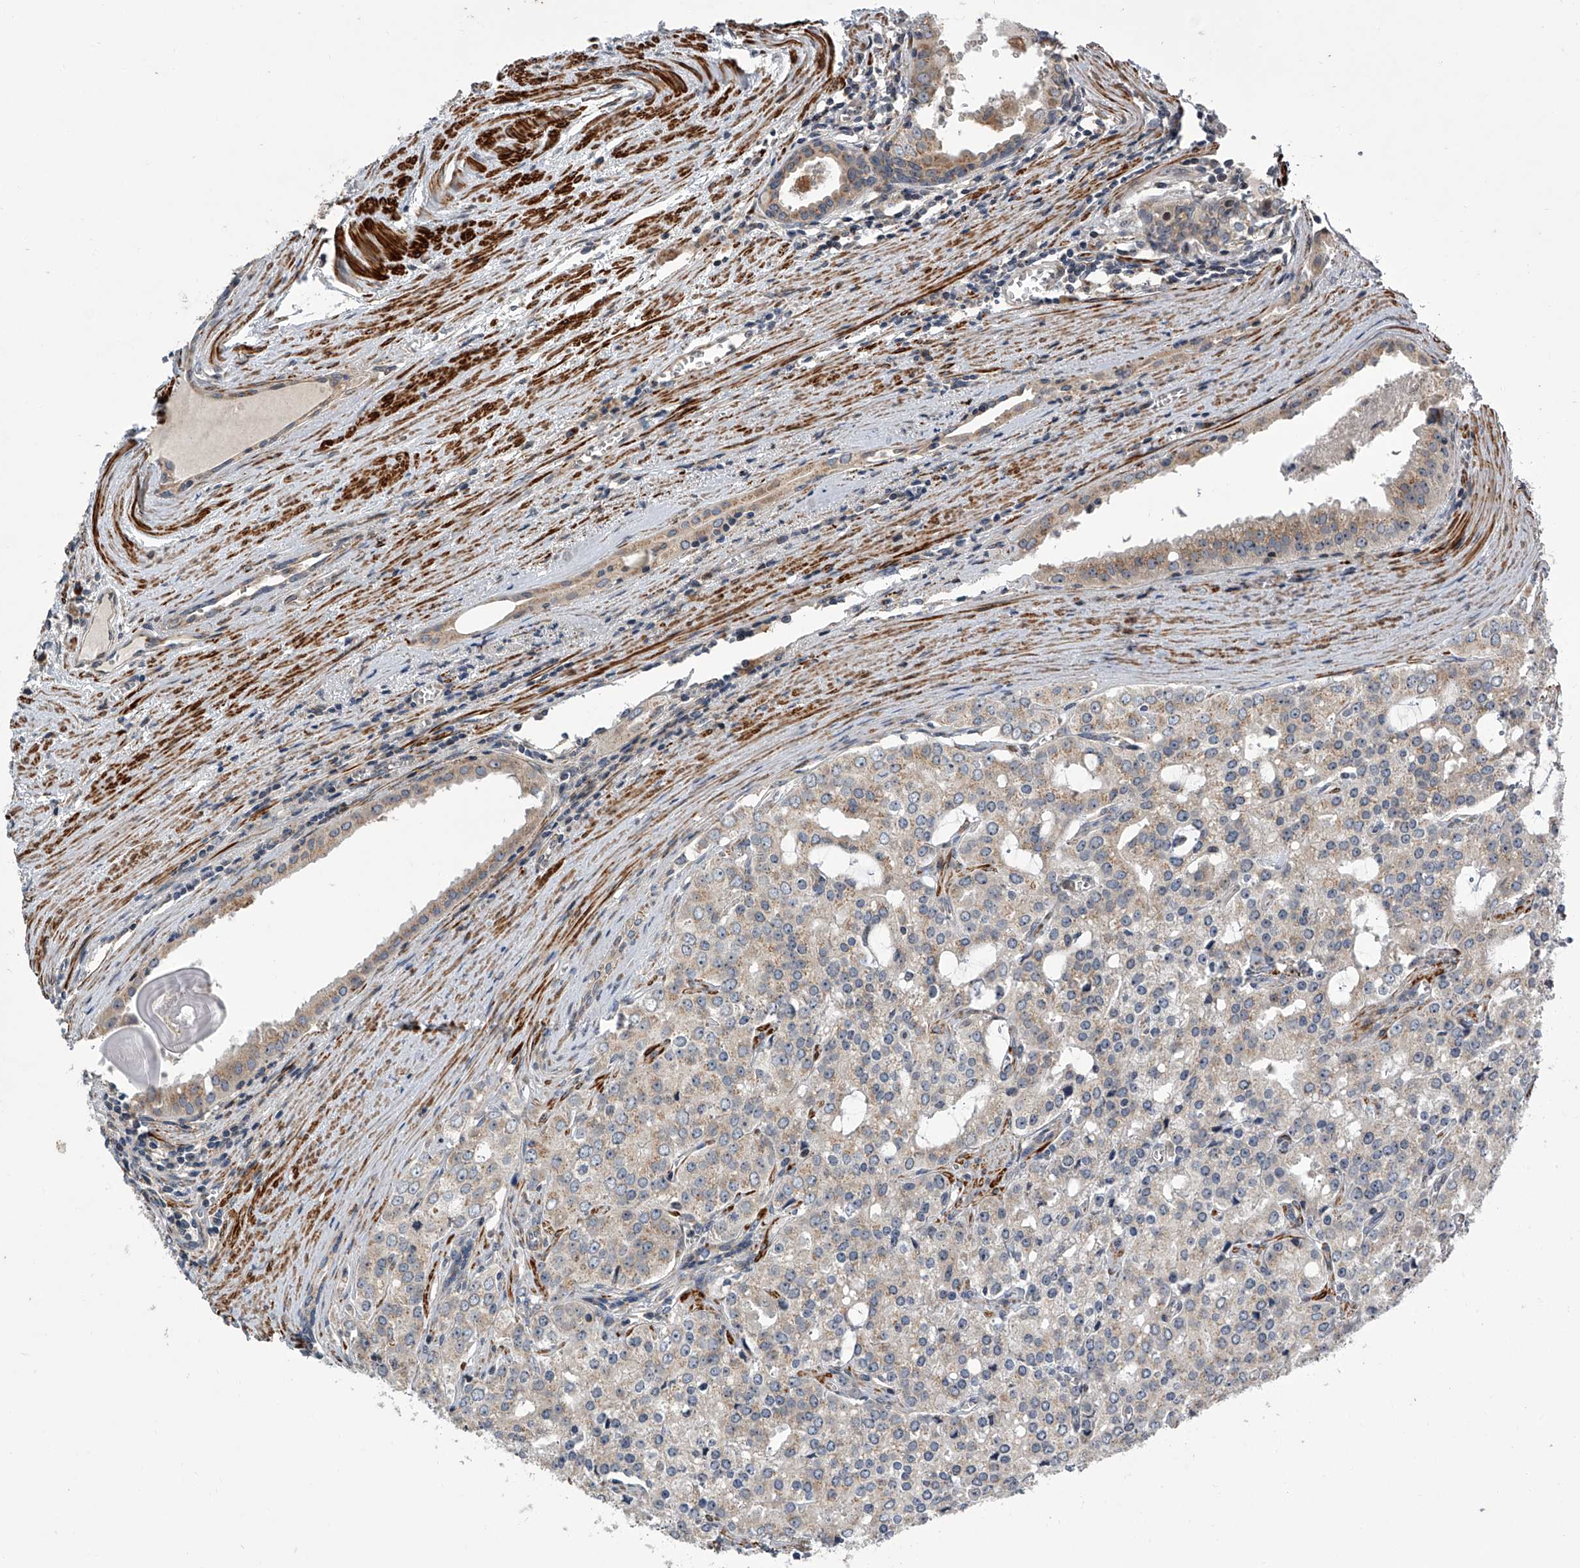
{"staining": {"intensity": "weak", "quantity": "<25%", "location": "cytoplasmic/membranous"}, "tissue": "prostate cancer", "cell_type": "Tumor cells", "image_type": "cancer", "snomed": [{"axis": "morphology", "description": "Adenocarcinoma, High grade"}, {"axis": "topography", "description": "Prostate"}], "caption": "The photomicrograph shows no staining of tumor cells in prostate cancer.", "gene": "DLGAP2", "patient": {"sex": "male", "age": 68}}